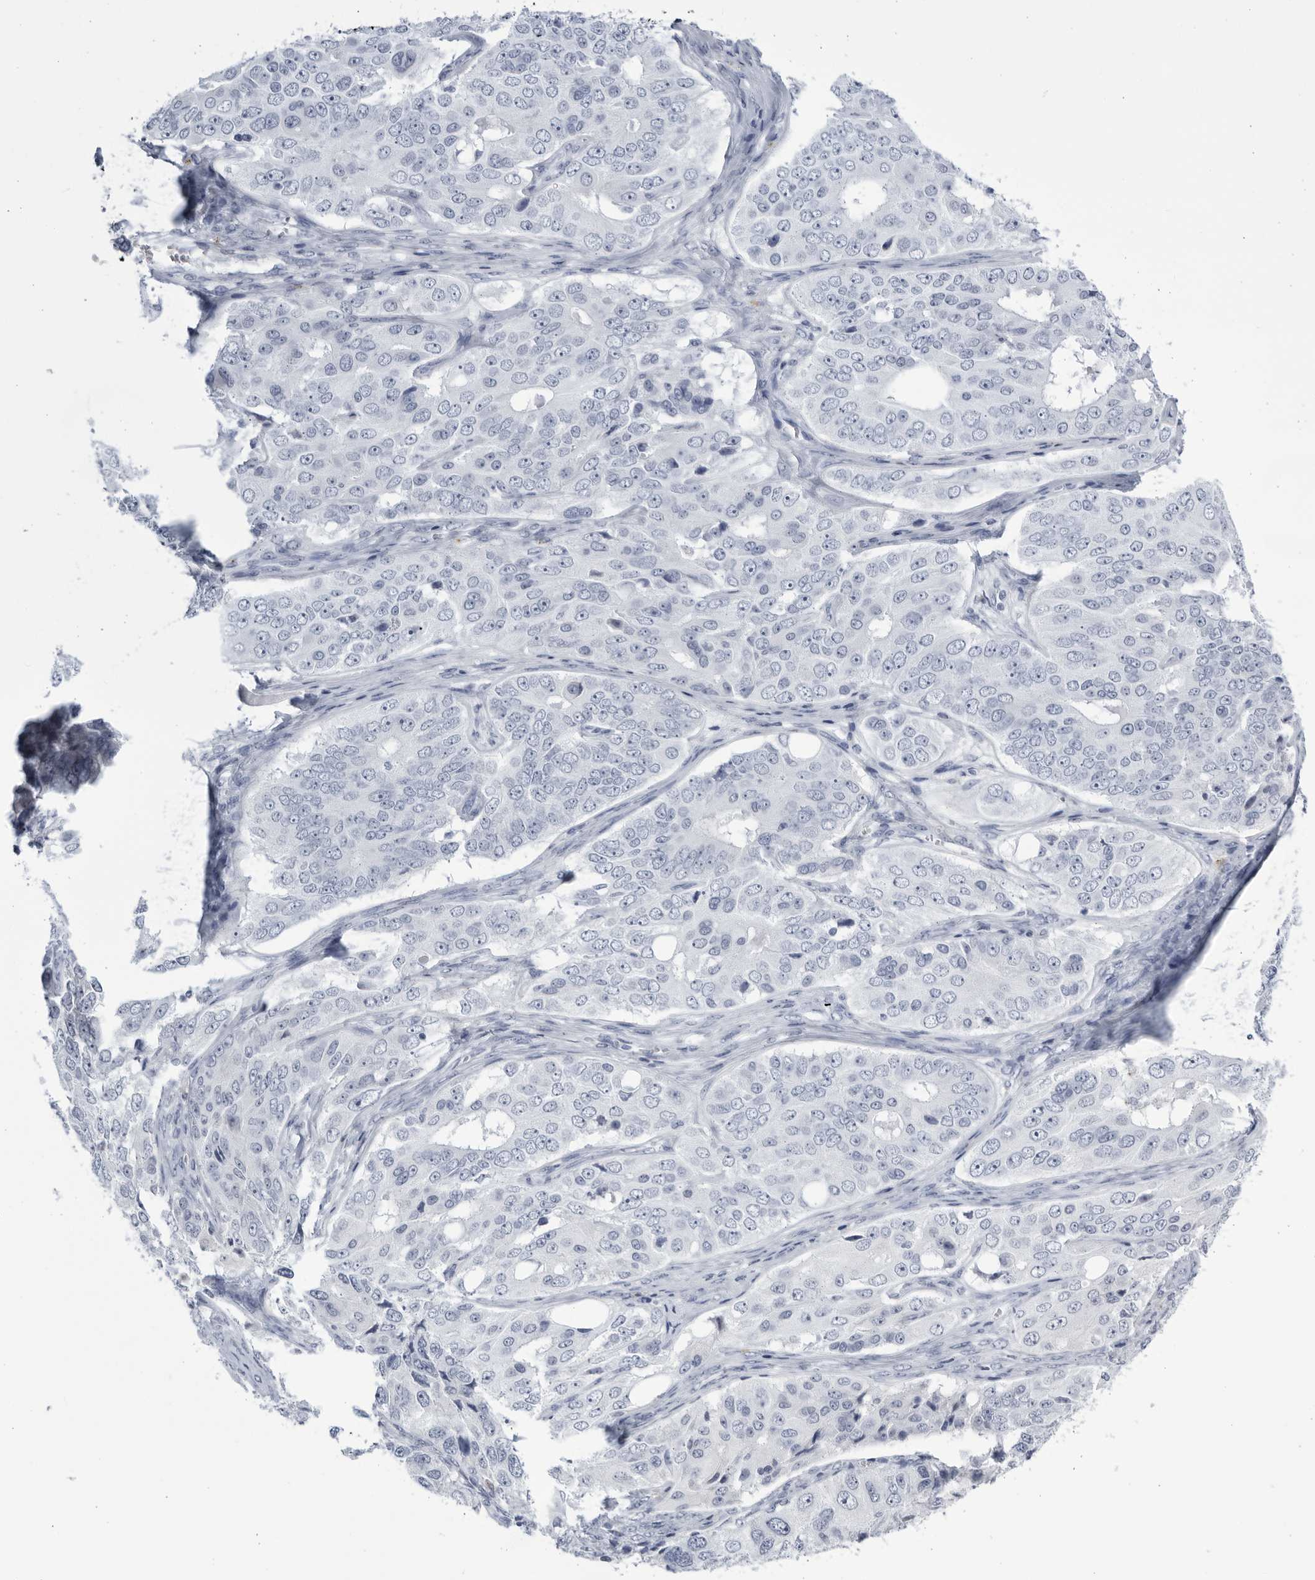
{"staining": {"intensity": "negative", "quantity": "none", "location": "none"}, "tissue": "ovarian cancer", "cell_type": "Tumor cells", "image_type": "cancer", "snomed": [{"axis": "morphology", "description": "Carcinoma, endometroid"}, {"axis": "topography", "description": "Ovary"}], "caption": "There is no significant positivity in tumor cells of ovarian cancer (endometroid carcinoma).", "gene": "CCDC181", "patient": {"sex": "female", "age": 51}}